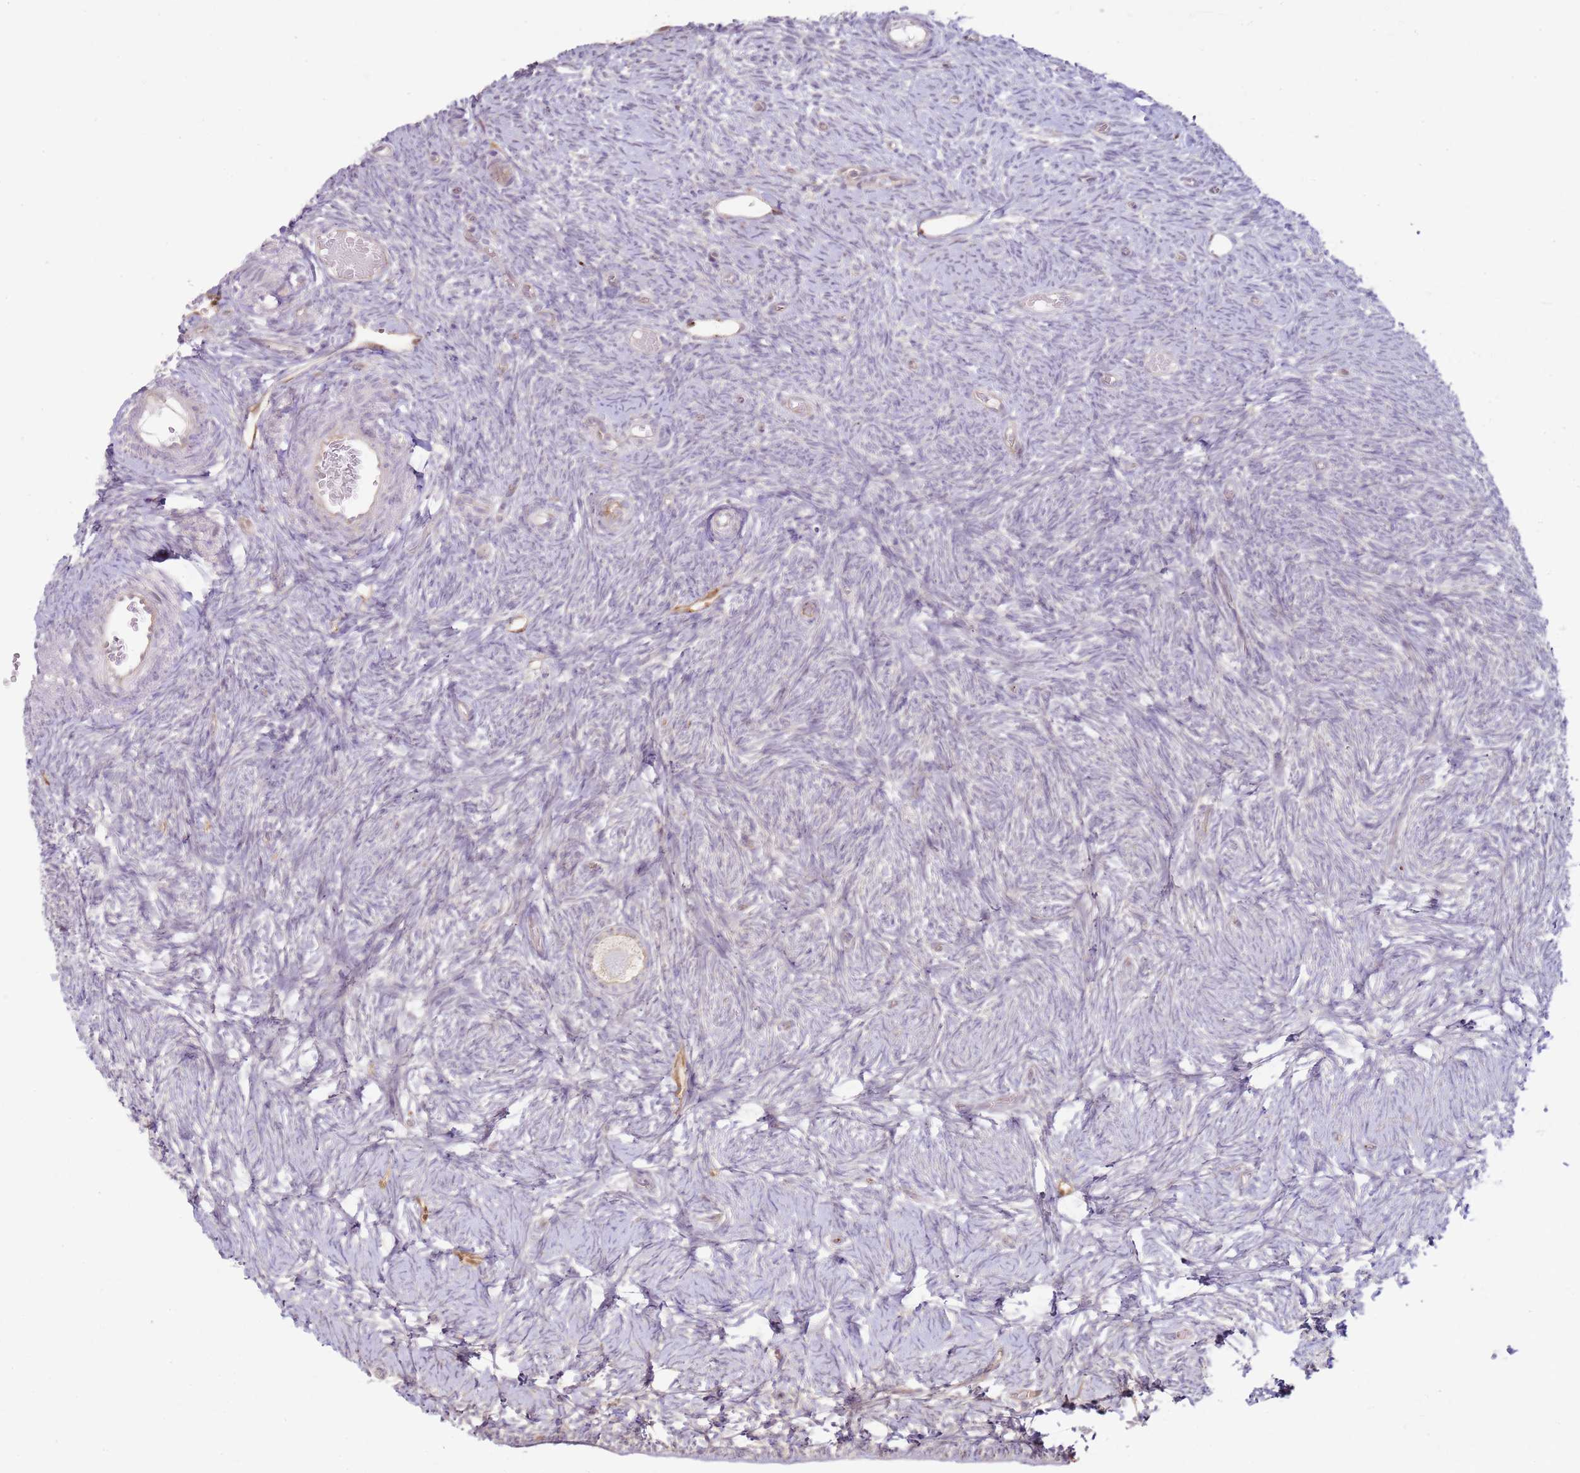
{"staining": {"intensity": "negative", "quantity": "none", "location": "none"}, "tissue": "ovary", "cell_type": "Follicle cells", "image_type": "normal", "snomed": [{"axis": "morphology", "description": "Normal tissue, NOS"}, {"axis": "topography", "description": "Ovary"}], "caption": "Immunohistochemistry photomicrograph of benign ovary stained for a protein (brown), which displays no expression in follicle cells.", "gene": "GRAP", "patient": {"sex": "female", "age": 39}}